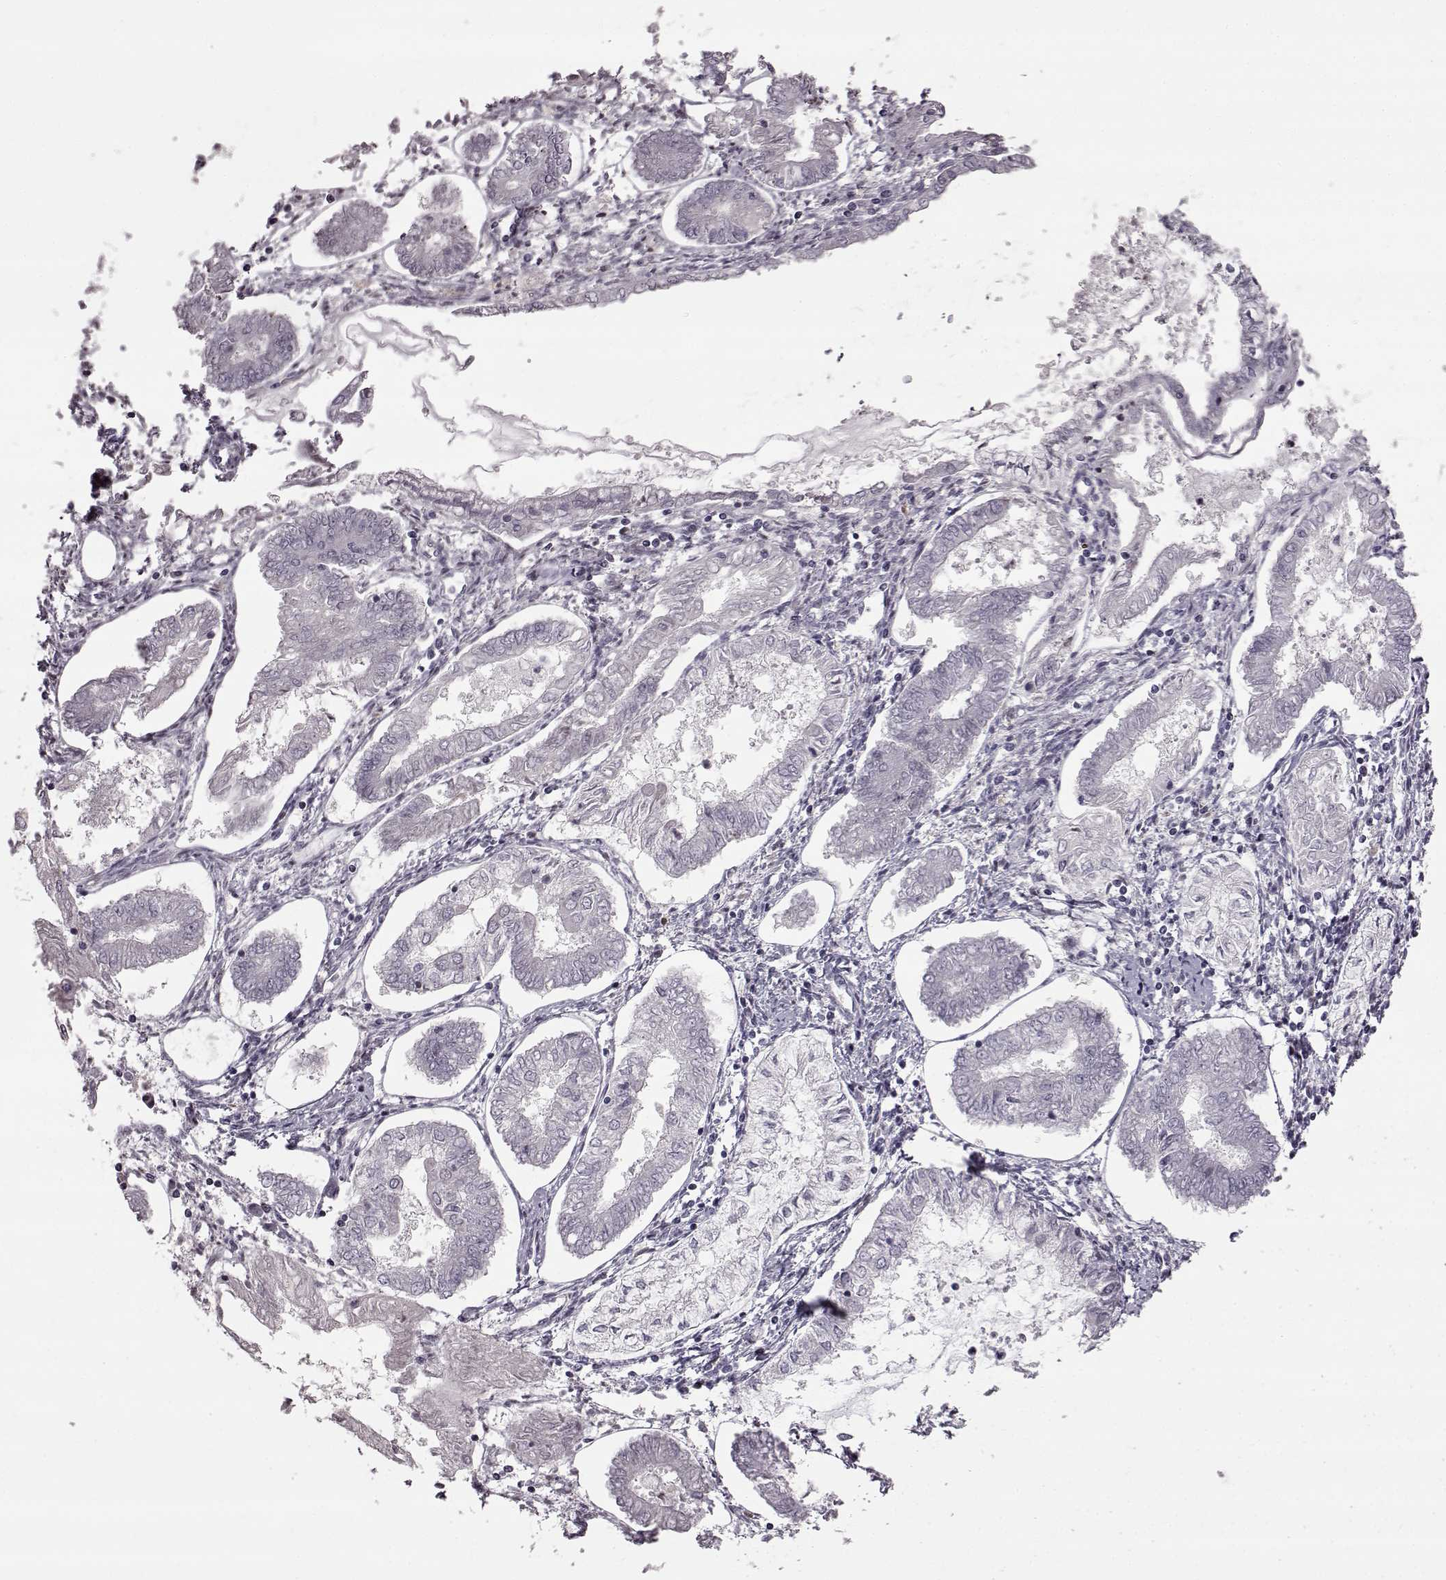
{"staining": {"intensity": "negative", "quantity": "none", "location": "none"}, "tissue": "endometrial cancer", "cell_type": "Tumor cells", "image_type": "cancer", "snomed": [{"axis": "morphology", "description": "Adenocarcinoma, NOS"}, {"axis": "topography", "description": "Endometrium"}], "caption": "IHC micrograph of endometrial cancer (adenocarcinoma) stained for a protein (brown), which reveals no expression in tumor cells.", "gene": "GAL", "patient": {"sex": "female", "age": 68}}